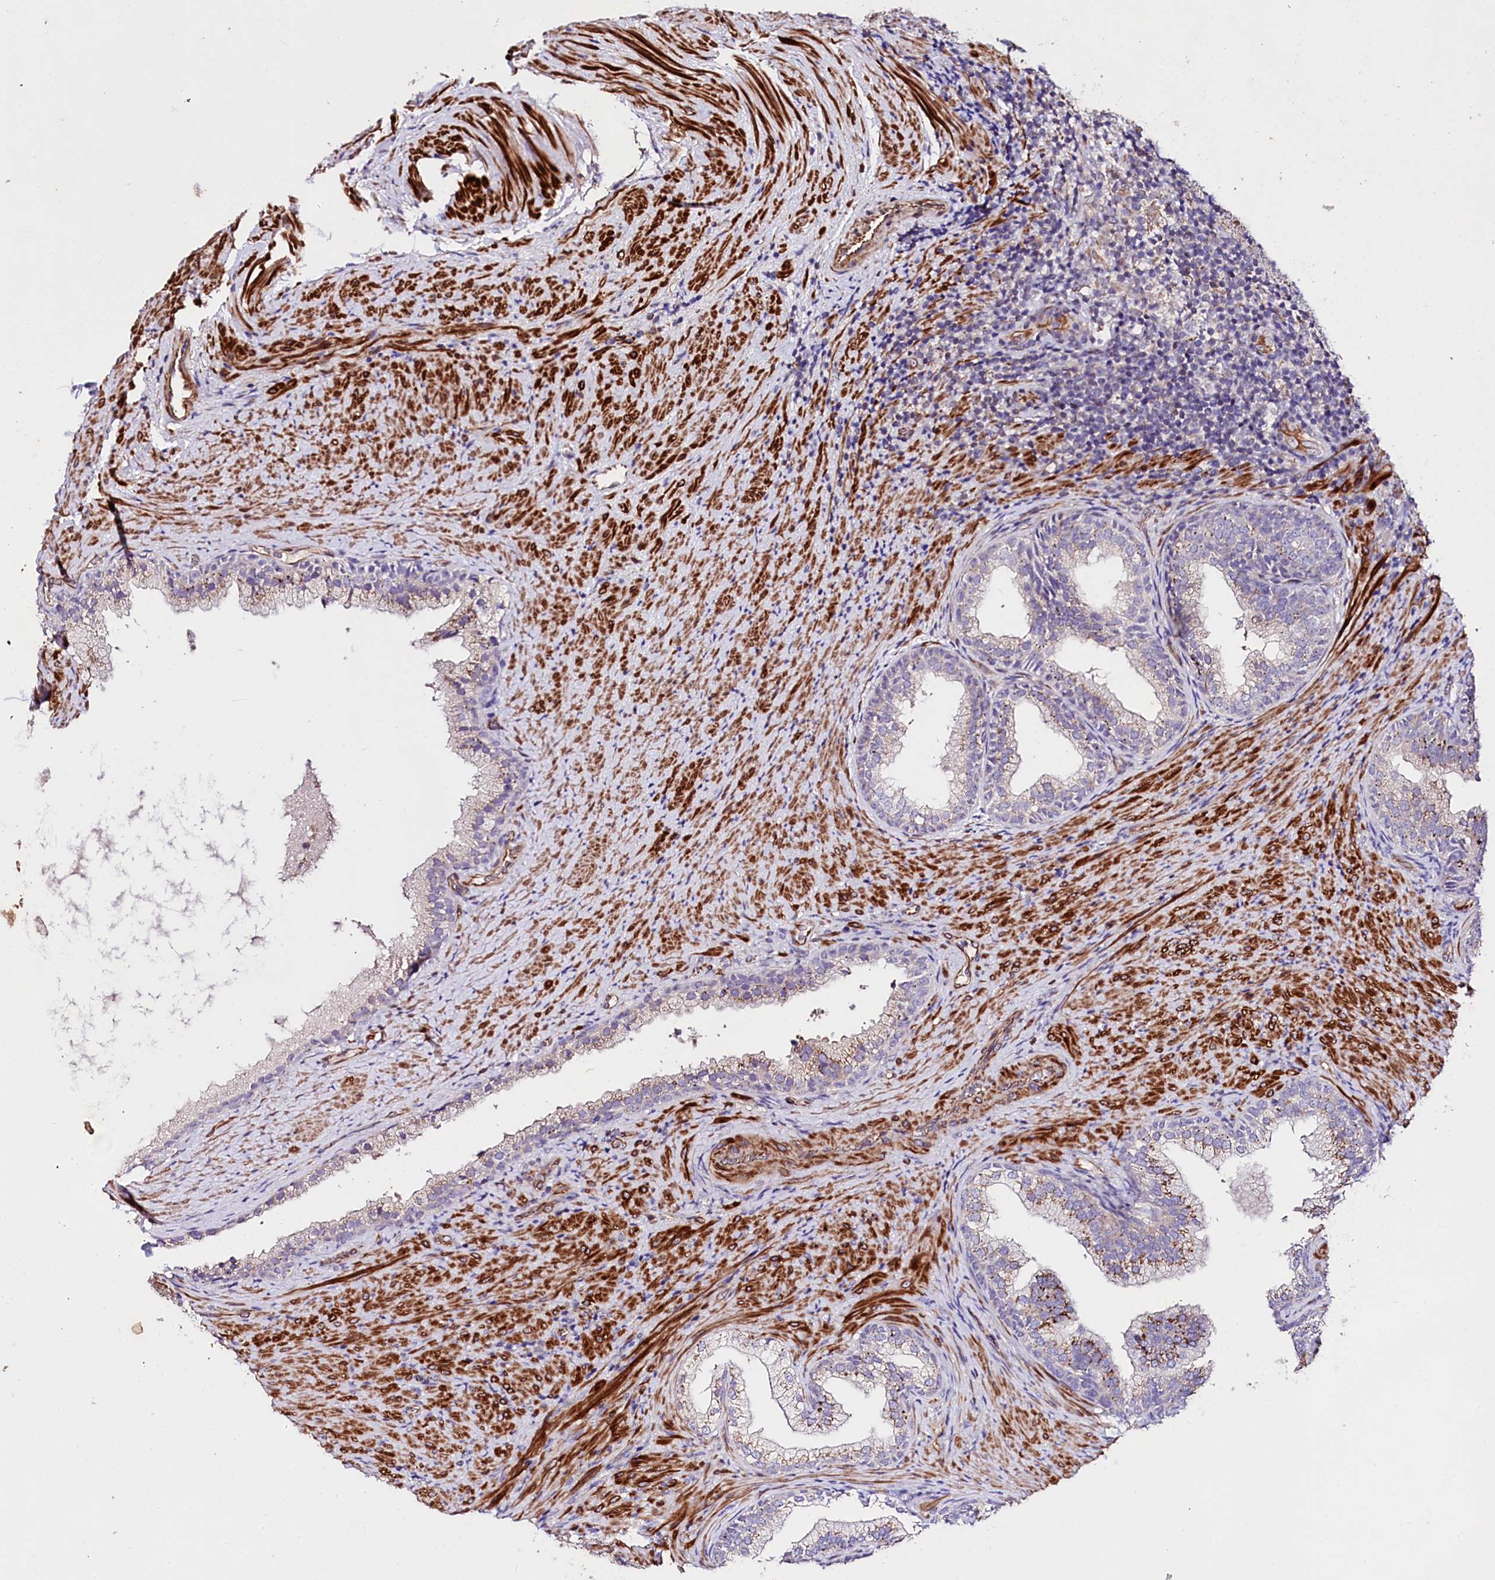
{"staining": {"intensity": "moderate", "quantity": "<25%", "location": "cytoplasmic/membranous"}, "tissue": "prostate", "cell_type": "Glandular cells", "image_type": "normal", "snomed": [{"axis": "morphology", "description": "Normal tissue, NOS"}, {"axis": "topography", "description": "Prostate"}], "caption": "Protein staining demonstrates moderate cytoplasmic/membranous staining in approximately <25% of glandular cells in unremarkable prostate.", "gene": "SLC7A1", "patient": {"sex": "male", "age": 76}}